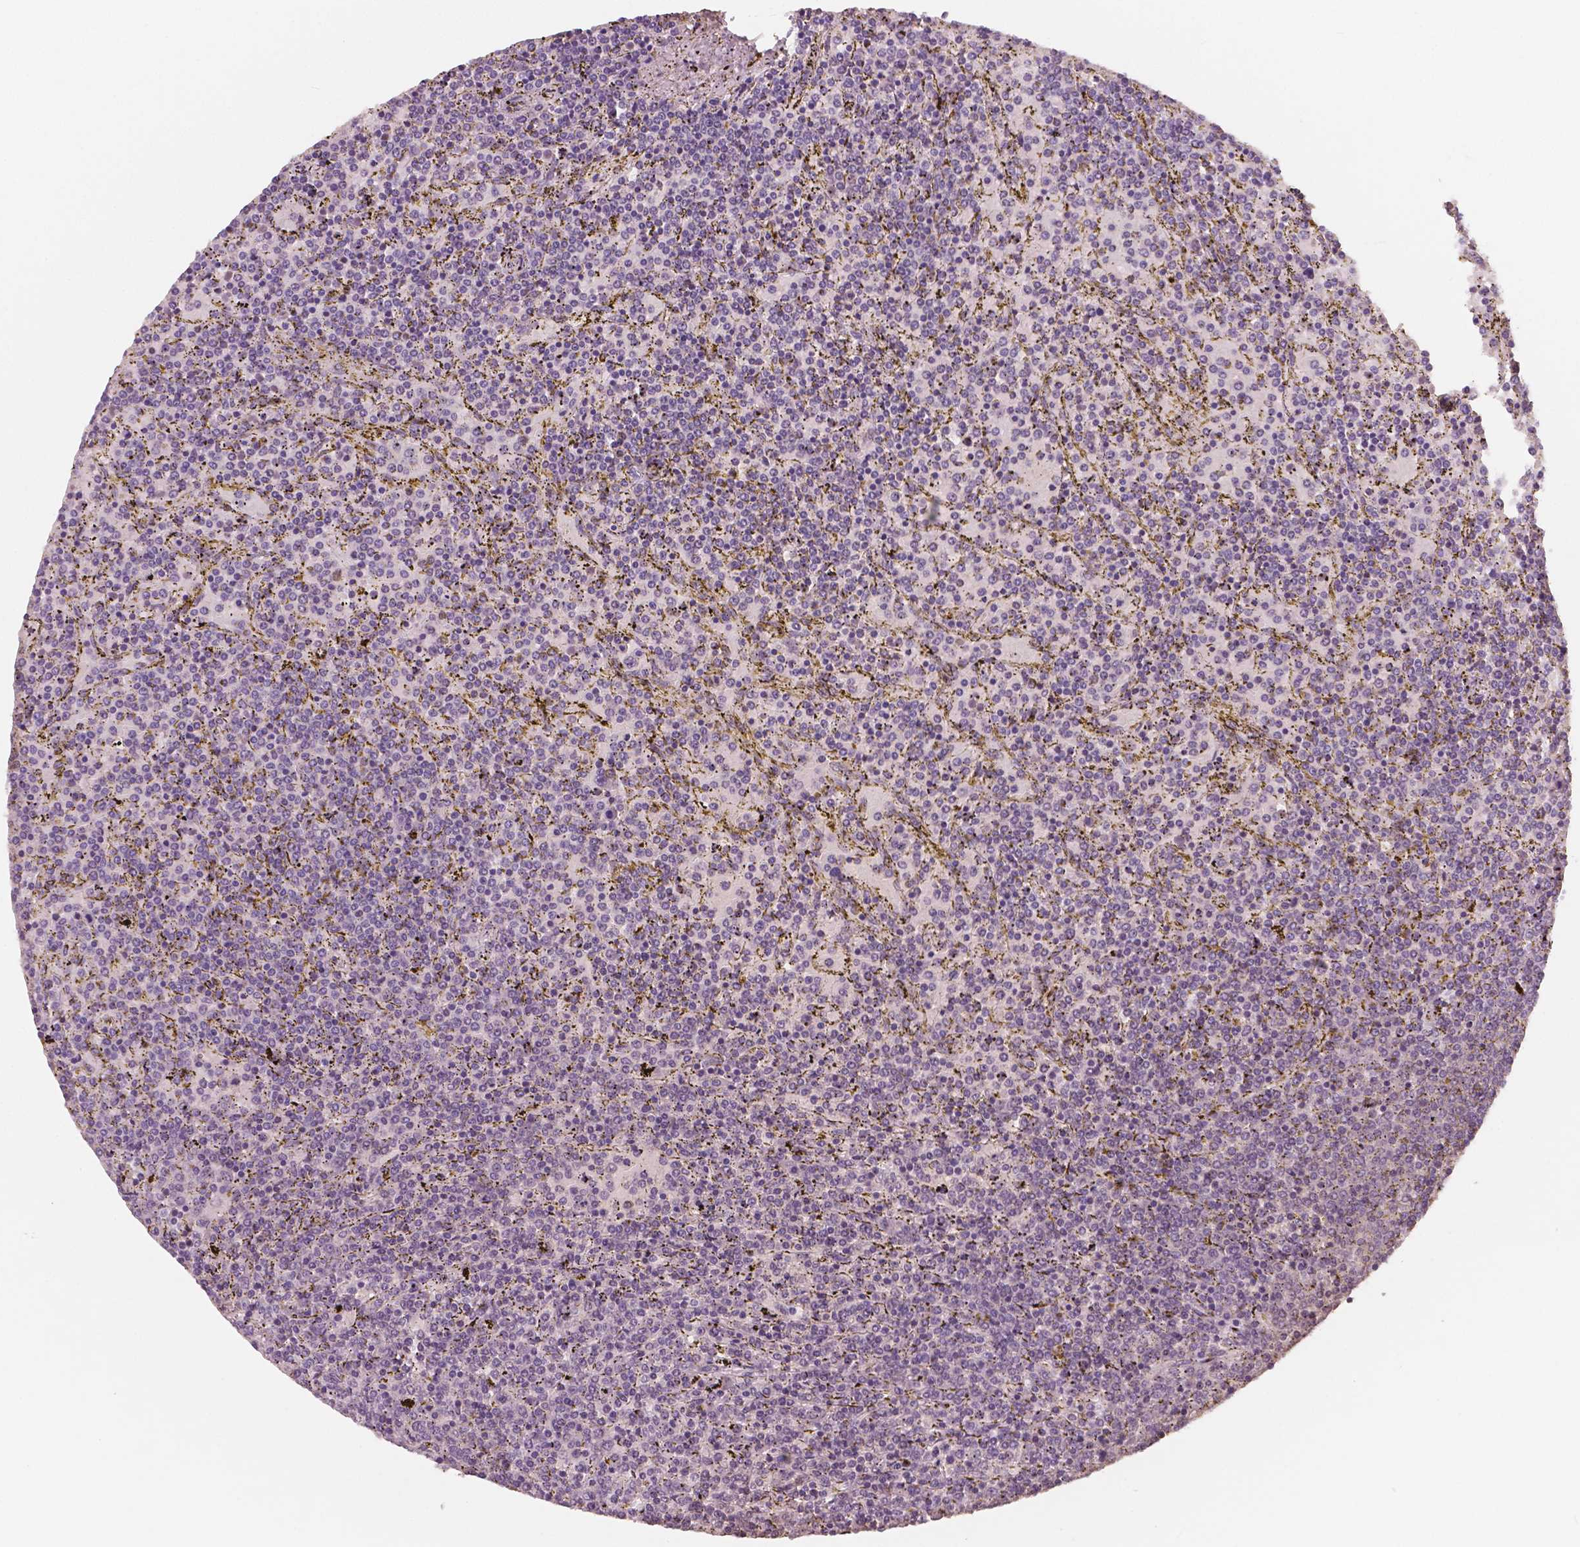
{"staining": {"intensity": "negative", "quantity": "none", "location": "none"}, "tissue": "lymphoma", "cell_type": "Tumor cells", "image_type": "cancer", "snomed": [{"axis": "morphology", "description": "Malignant lymphoma, non-Hodgkin's type, Low grade"}, {"axis": "topography", "description": "Spleen"}], "caption": "Tumor cells show no significant protein positivity in lymphoma.", "gene": "KIT", "patient": {"sex": "female", "age": 77}}